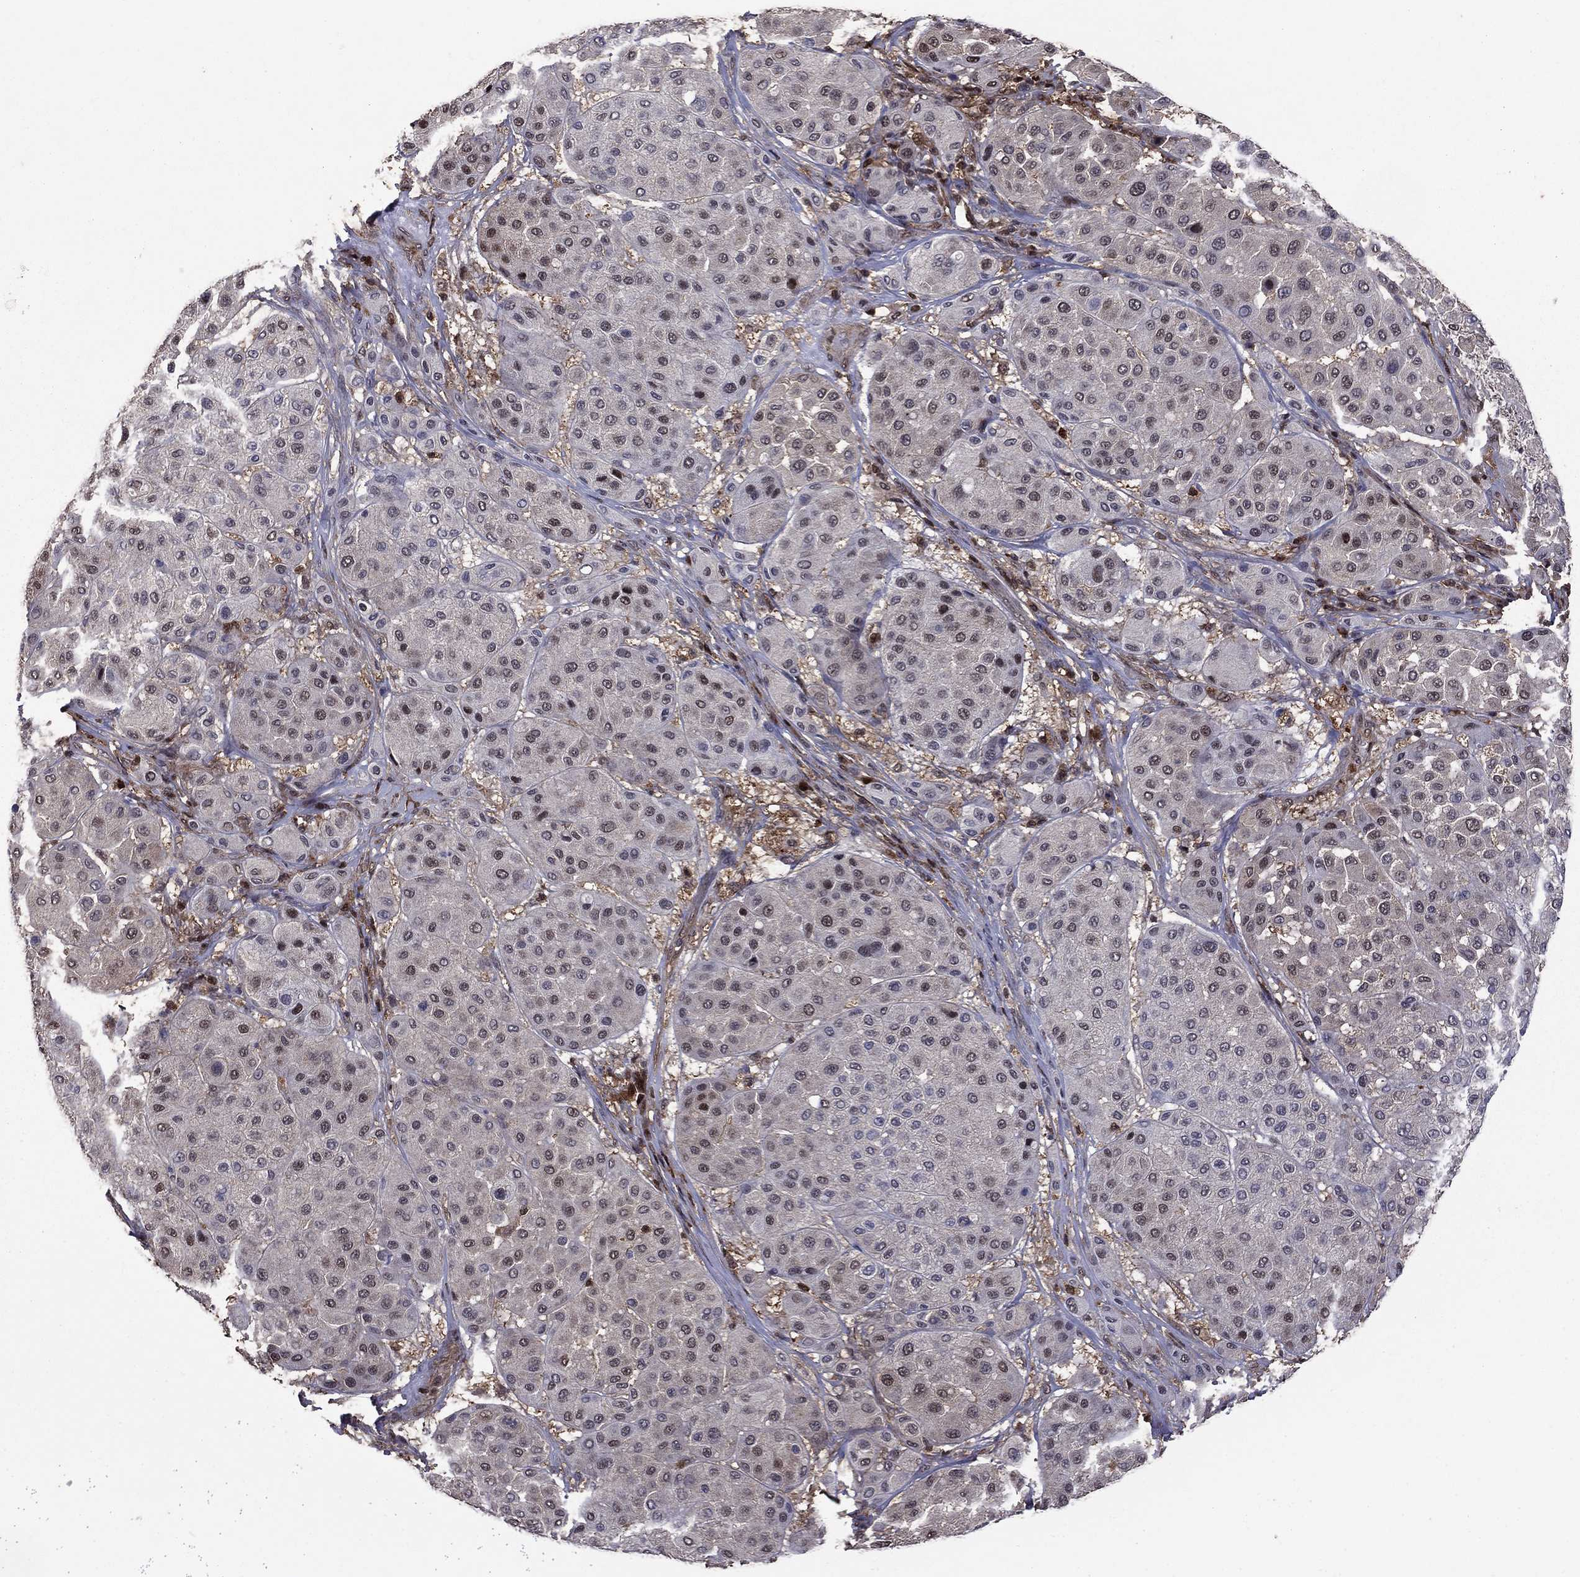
{"staining": {"intensity": "weak", "quantity": "<25%", "location": "nuclear"}, "tissue": "melanoma", "cell_type": "Tumor cells", "image_type": "cancer", "snomed": [{"axis": "morphology", "description": "Malignant melanoma, Metastatic site"}, {"axis": "topography", "description": "Smooth muscle"}], "caption": "IHC histopathology image of neoplastic tissue: human melanoma stained with DAB displays no significant protein expression in tumor cells.", "gene": "APPBP2", "patient": {"sex": "male", "age": 41}}